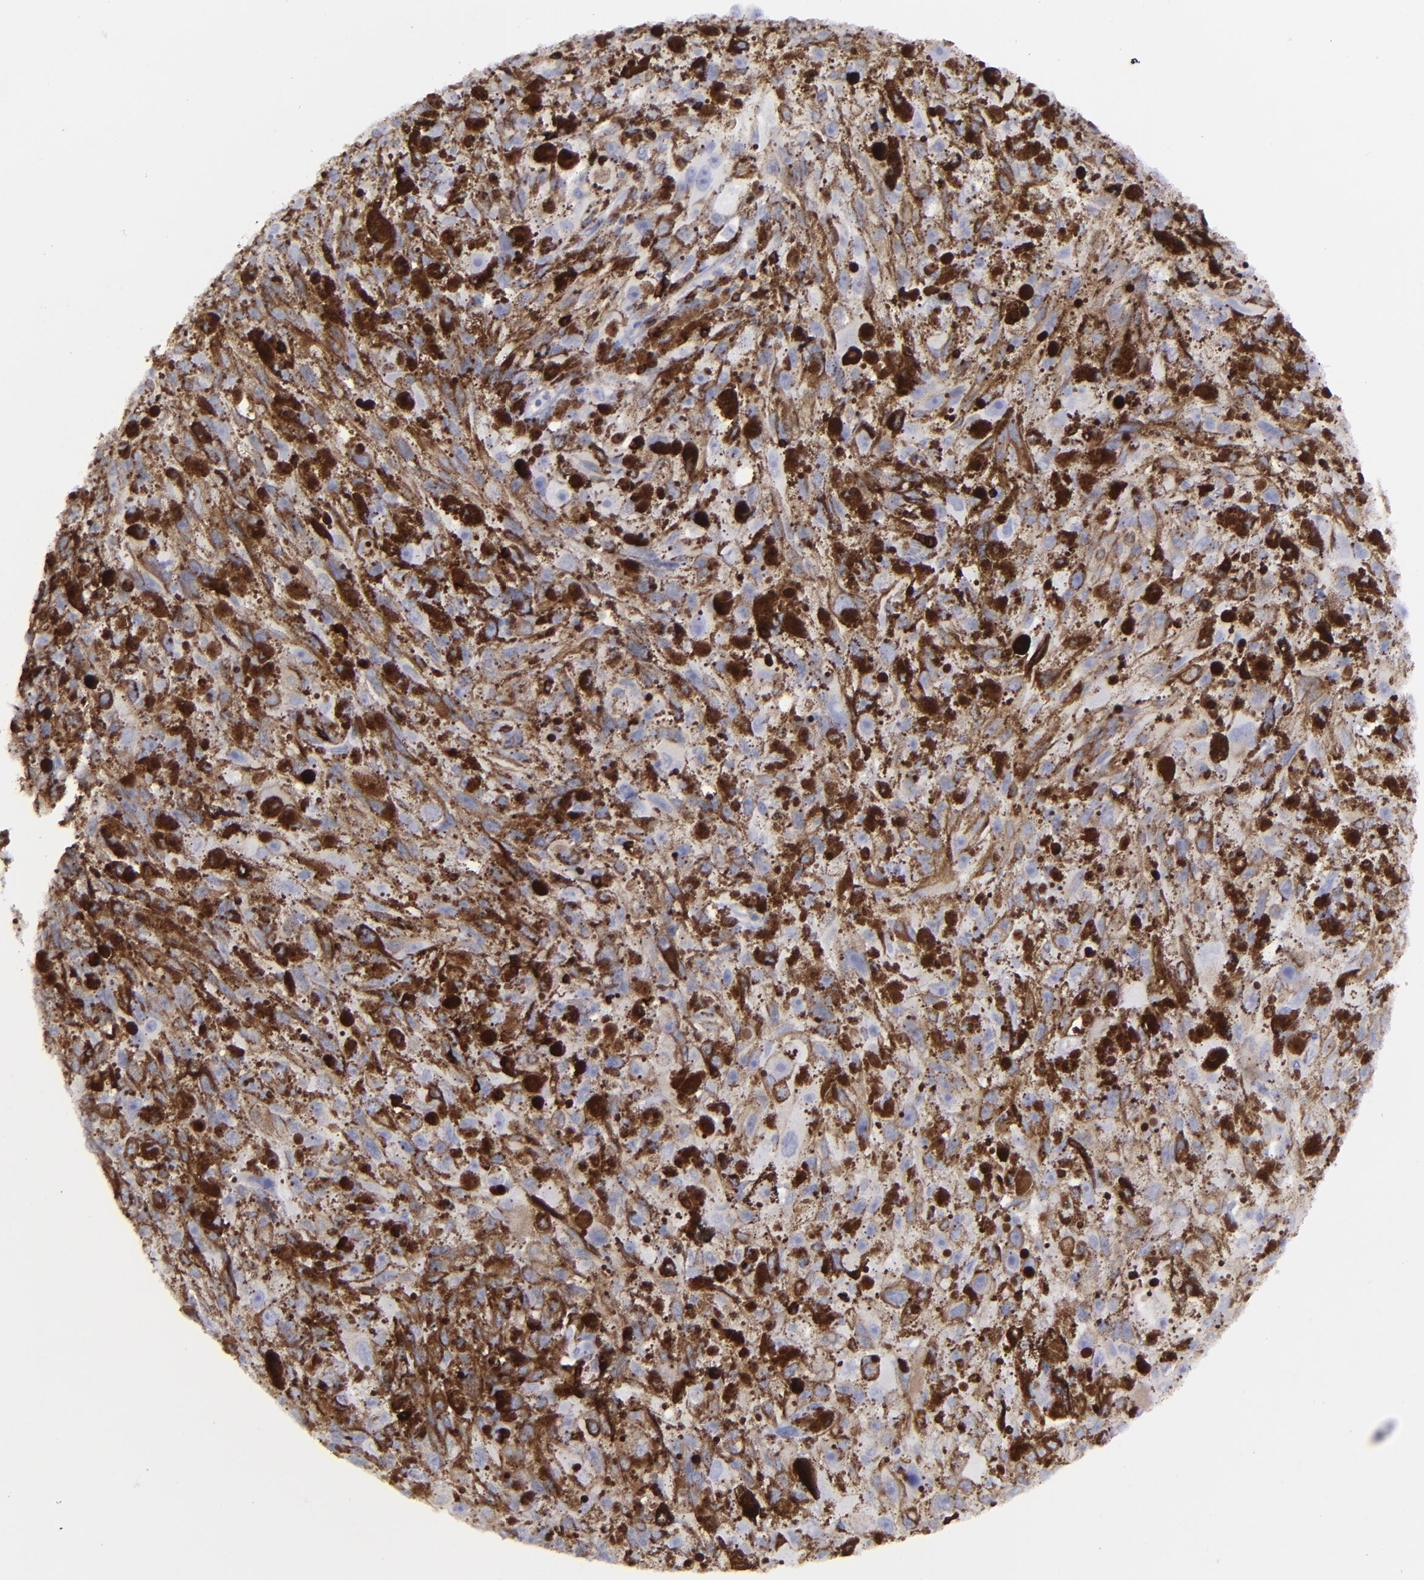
{"staining": {"intensity": "negative", "quantity": "none", "location": "none"}, "tissue": "melanoma", "cell_type": "Tumor cells", "image_type": "cancer", "snomed": [{"axis": "morphology", "description": "Malignant melanoma, NOS"}, {"axis": "topography", "description": "Skin"}], "caption": "Malignant melanoma was stained to show a protein in brown. There is no significant positivity in tumor cells. Brightfield microscopy of immunohistochemistry (IHC) stained with DAB (brown) and hematoxylin (blue), captured at high magnification.", "gene": "CD27", "patient": {"sex": "female", "age": 104}}